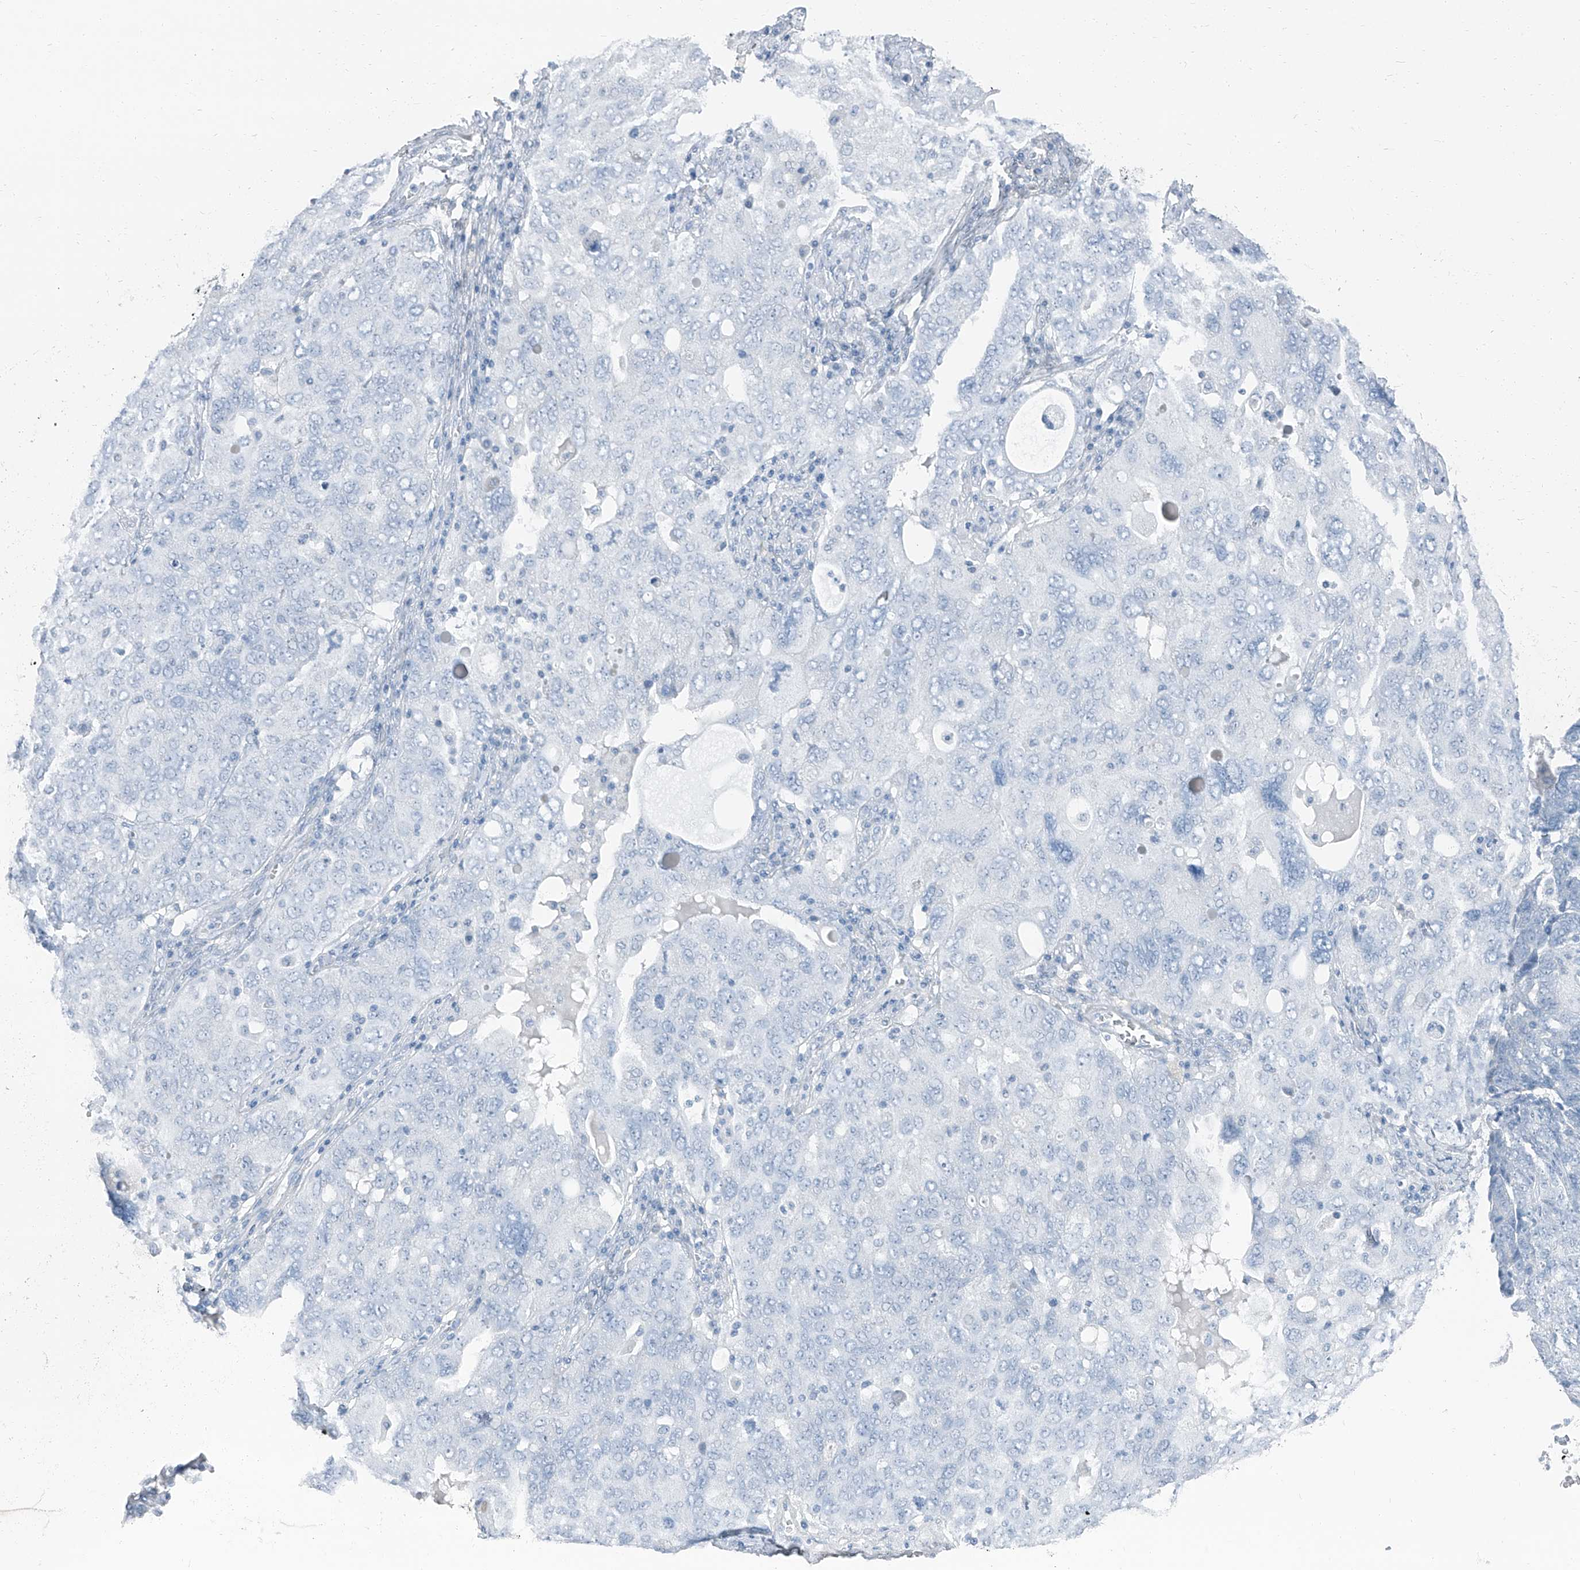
{"staining": {"intensity": "negative", "quantity": "none", "location": "none"}, "tissue": "ovarian cancer", "cell_type": "Tumor cells", "image_type": "cancer", "snomed": [{"axis": "morphology", "description": "Carcinoma, endometroid"}, {"axis": "topography", "description": "Ovary"}], "caption": "This is an immunohistochemistry micrograph of human ovarian cancer (endometroid carcinoma). There is no staining in tumor cells.", "gene": "RGN", "patient": {"sex": "female", "age": 62}}